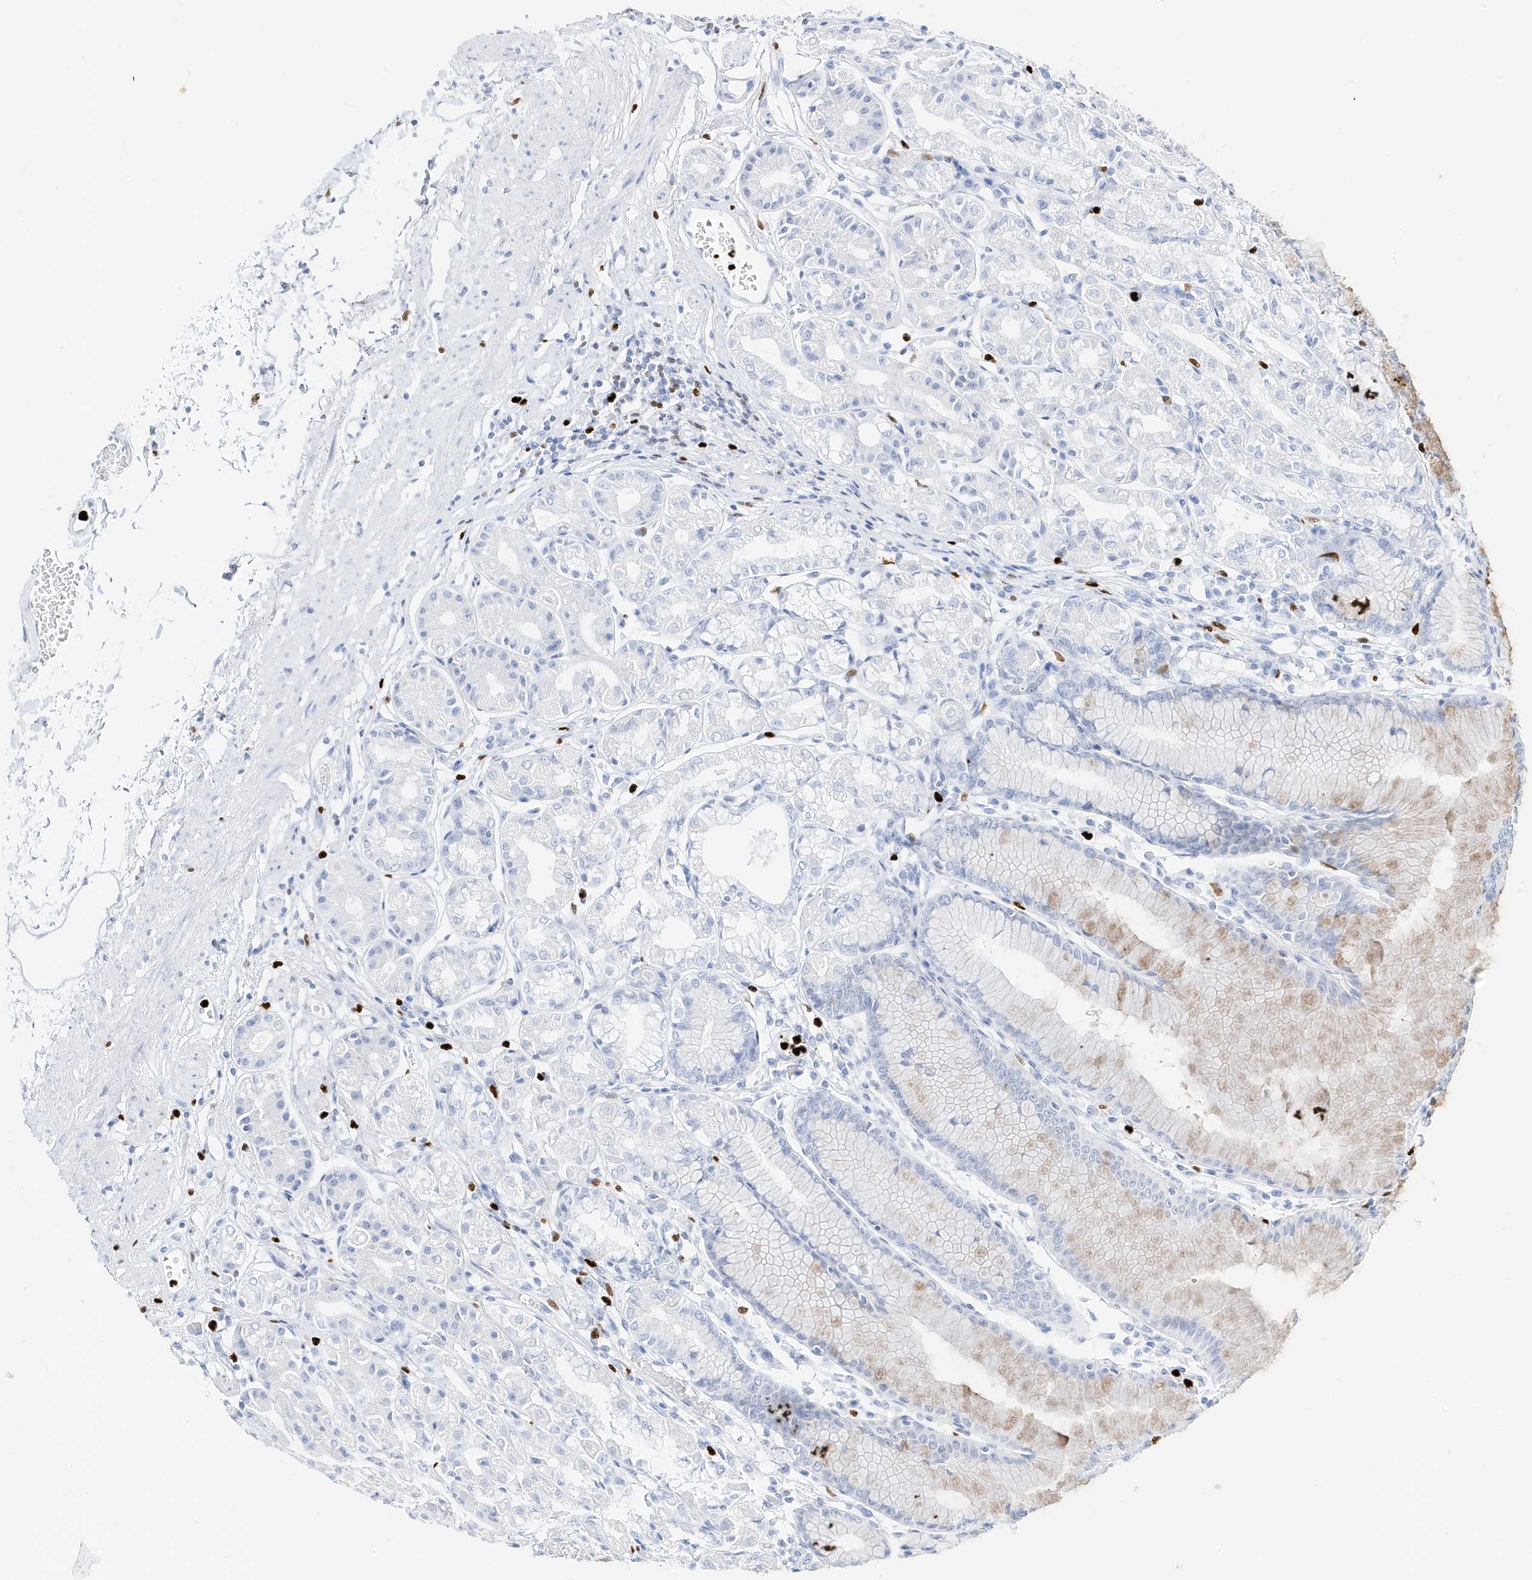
{"staining": {"intensity": "negative", "quantity": "none", "location": "none"}, "tissue": "stomach", "cell_type": "Glandular cells", "image_type": "normal", "snomed": [{"axis": "morphology", "description": "Normal tissue, NOS"}, {"axis": "topography", "description": "Stomach"}], "caption": "An immunohistochemistry (IHC) image of benign stomach is shown. There is no staining in glandular cells of stomach.", "gene": "MNDA", "patient": {"sex": "female", "age": 57}}